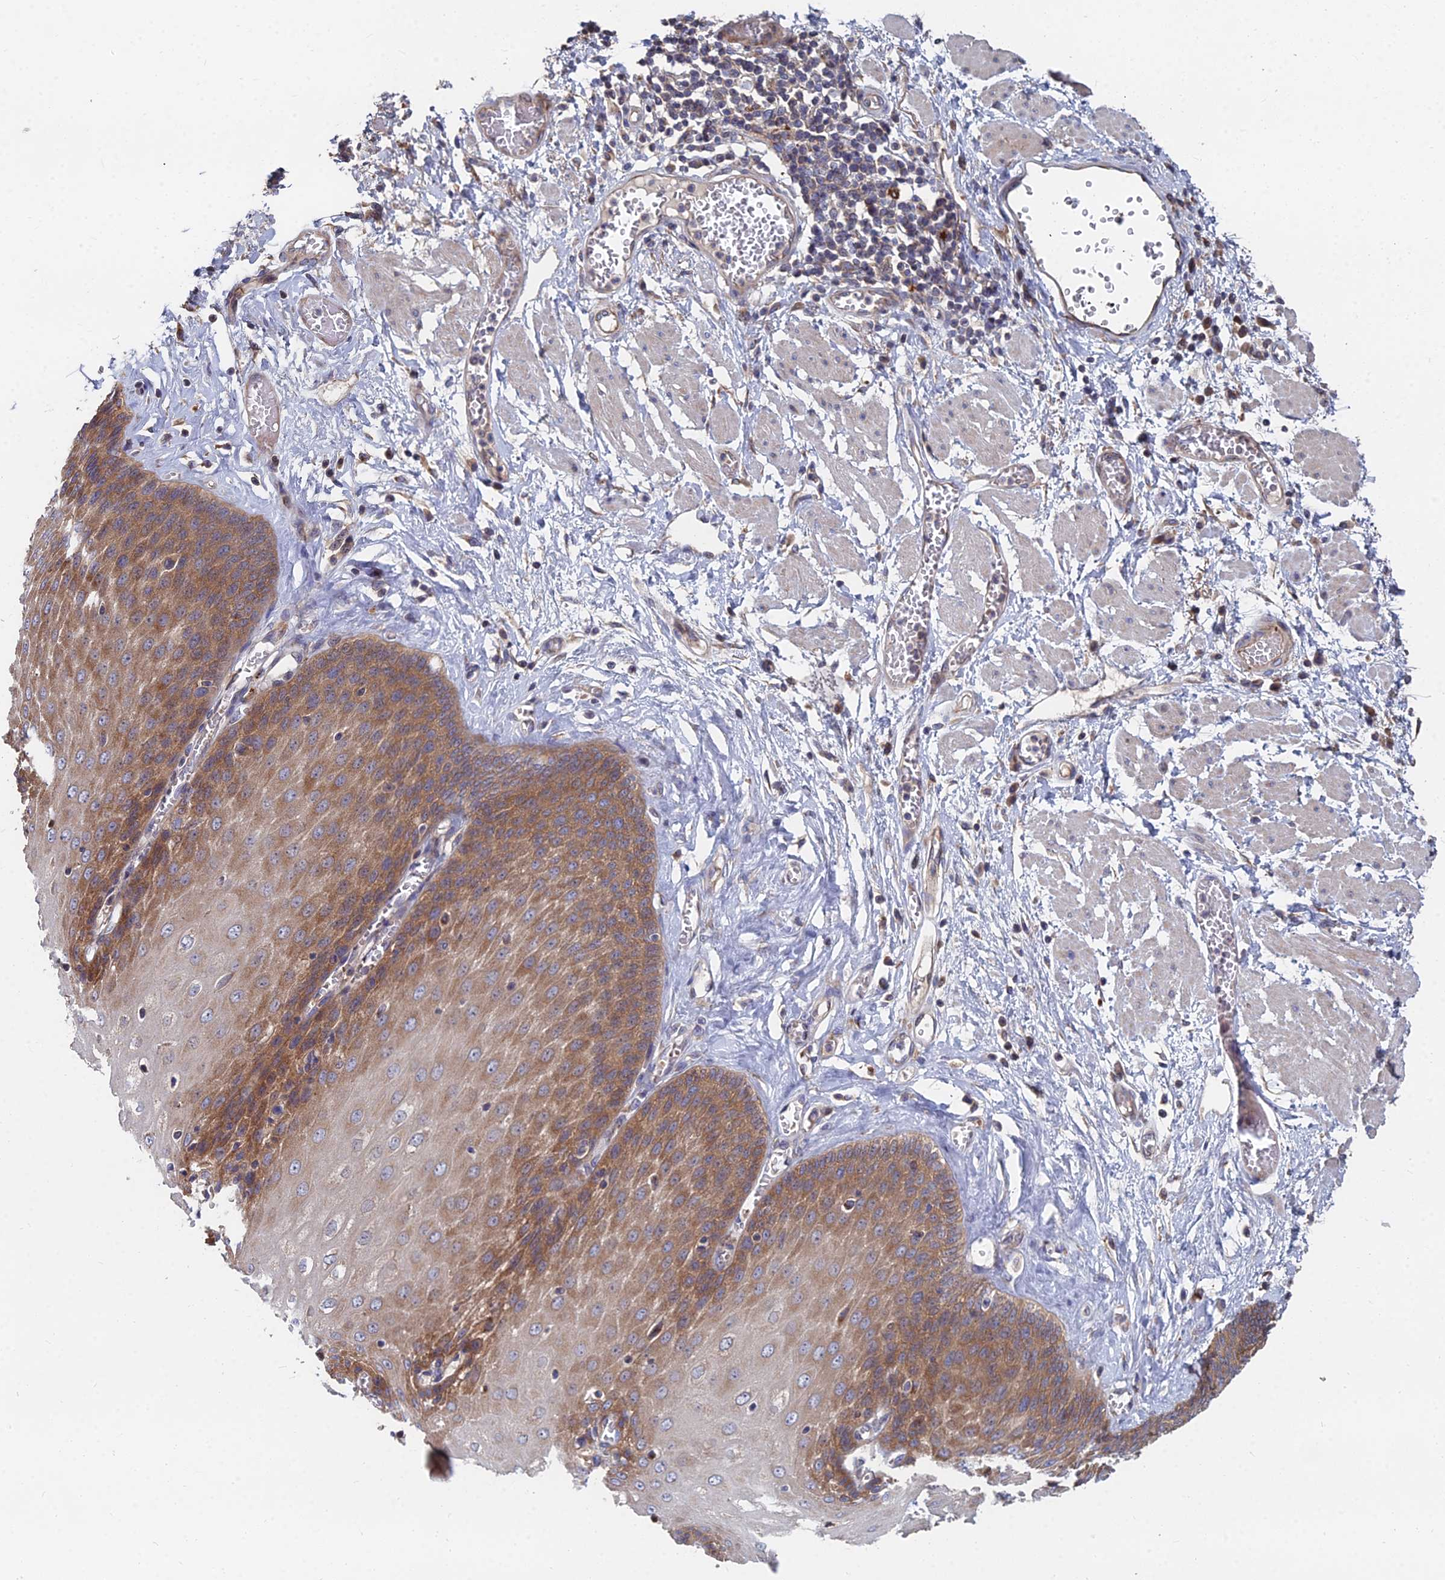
{"staining": {"intensity": "strong", "quantity": "25%-75%", "location": "cytoplasmic/membranous"}, "tissue": "esophagus", "cell_type": "Squamous epithelial cells", "image_type": "normal", "snomed": [{"axis": "morphology", "description": "Normal tissue, NOS"}, {"axis": "topography", "description": "Esophagus"}], "caption": "Esophagus stained with a brown dye exhibits strong cytoplasmic/membranous positive expression in about 25%-75% of squamous epithelial cells.", "gene": "CCZ1B", "patient": {"sex": "male", "age": 60}}